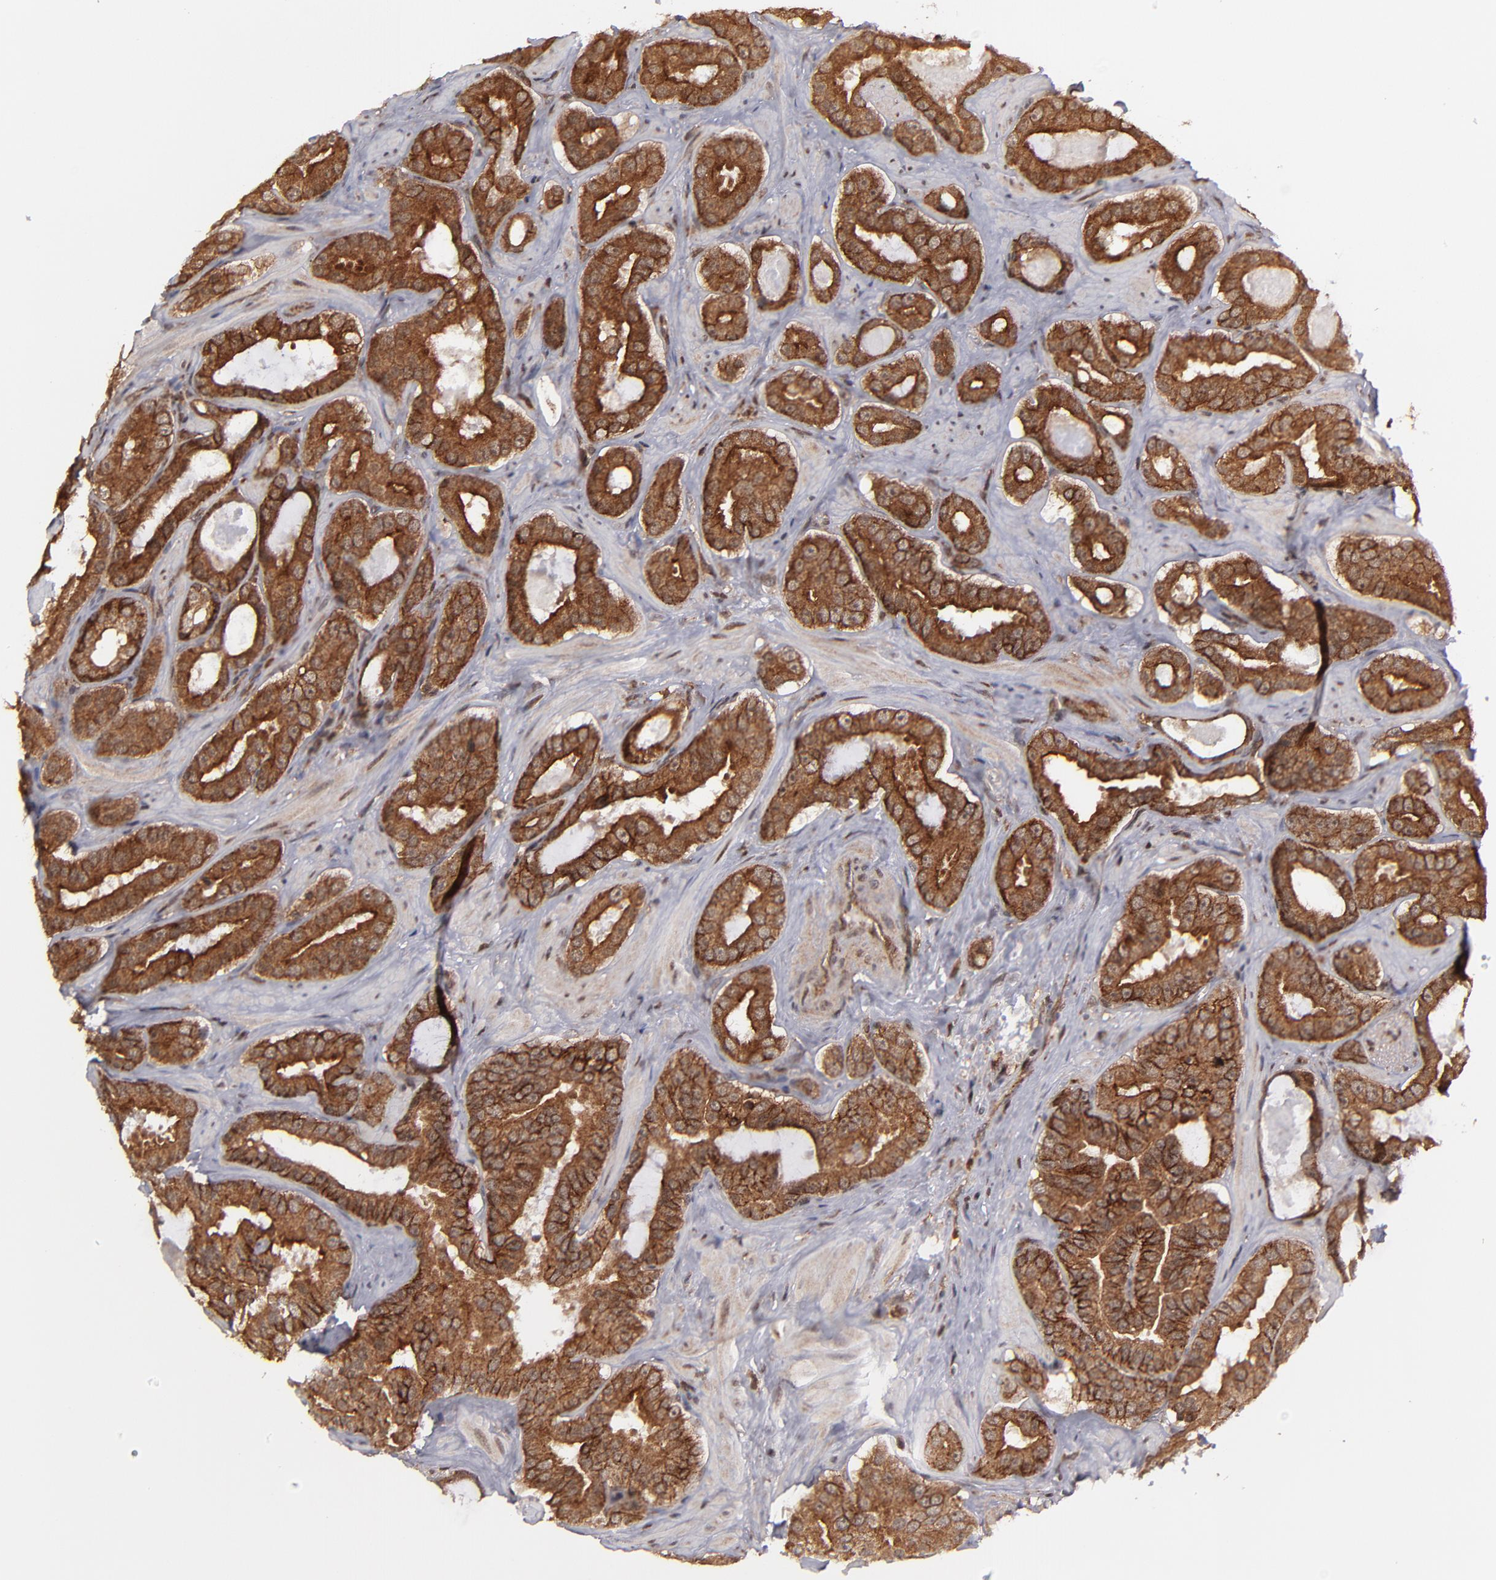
{"staining": {"intensity": "strong", "quantity": ">75%", "location": "cytoplasmic/membranous,nuclear"}, "tissue": "prostate cancer", "cell_type": "Tumor cells", "image_type": "cancer", "snomed": [{"axis": "morphology", "description": "Adenocarcinoma, Low grade"}, {"axis": "topography", "description": "Prostate"}], "caption": "This photomicrograph reveals immunohistochemistry staining of human prostate cancer (adenocarcinoma (low-grade)), with high strong cytoplasmic/membranous and nuclear expression in approximately >75% of tumor cells.", "gene": "RGS6", "patient": {"sex": "male", "age": 59}}